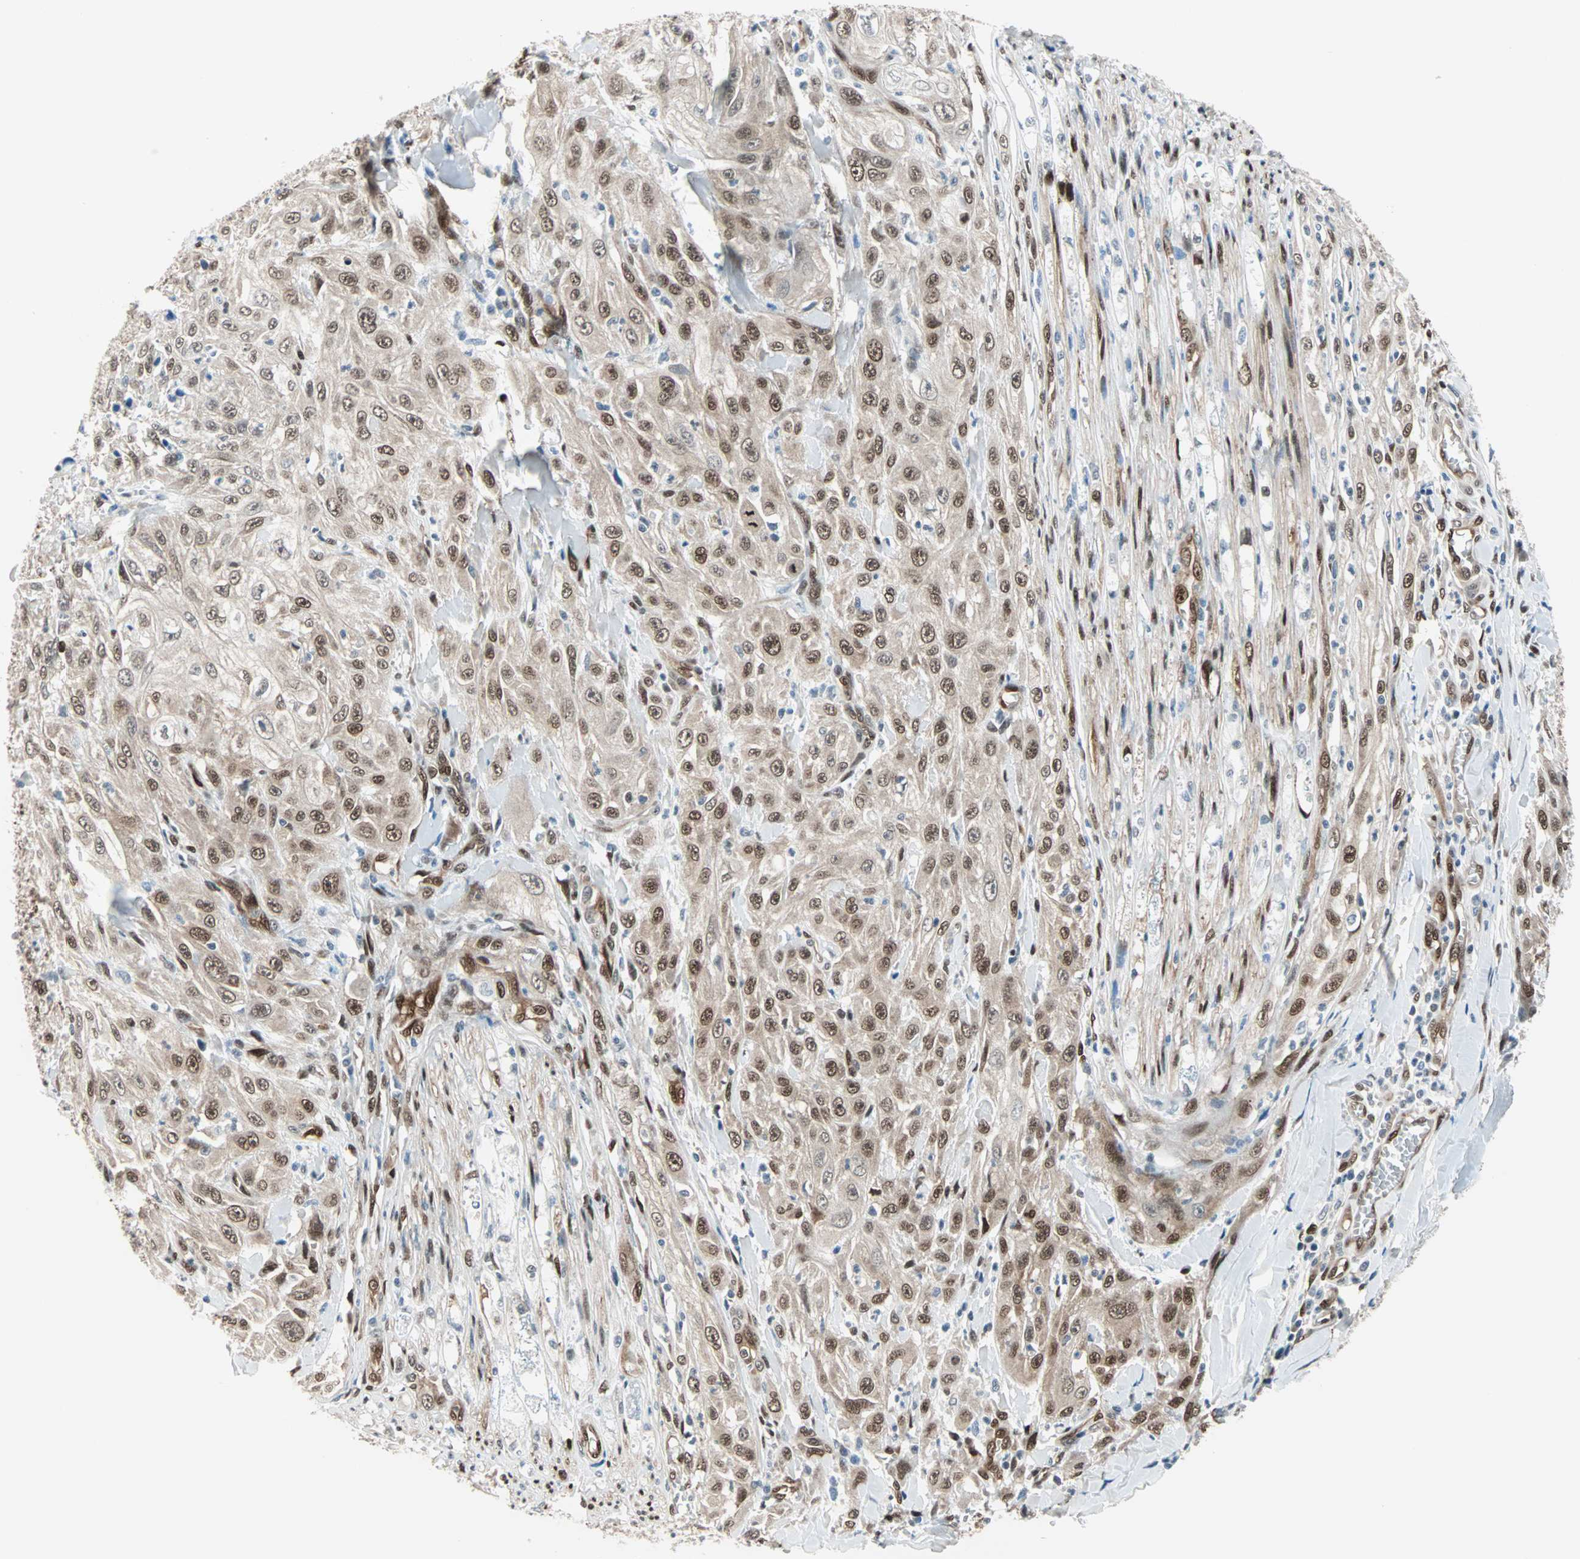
{"staining": {"intensity": "moderate", "quantity": ">75%", "location": "cytoplasmic/membranous,nuclear"}, "tissue": "skin cancer", "cell_type": "Tumor cells", "image_type": "cancer", "snomed": [{"axis": "morphology", "description": "Squamous cell carcinoma, NOS"}, {"axis": "morphology", "description": "Squamous cell carcinoma, metastatic, NOS"}, {"axis": "topography", "description": "Skin"}, {"axis": "topography", "description": "Lymph node"}], "caption": "DAB (3,3'-diaminobenzidine) immunohistochemical staining of human skin cancer shows moderate cytoplasmic/membranous and nuclear protein expression in about >75% of tumor cells. (Stains: DAB in brown, nuclei in blue, Microscopy: brightfield microscopy at high magnification).", "gene": "WWTR1", "patient": {"sex": "male", "age": 75}}